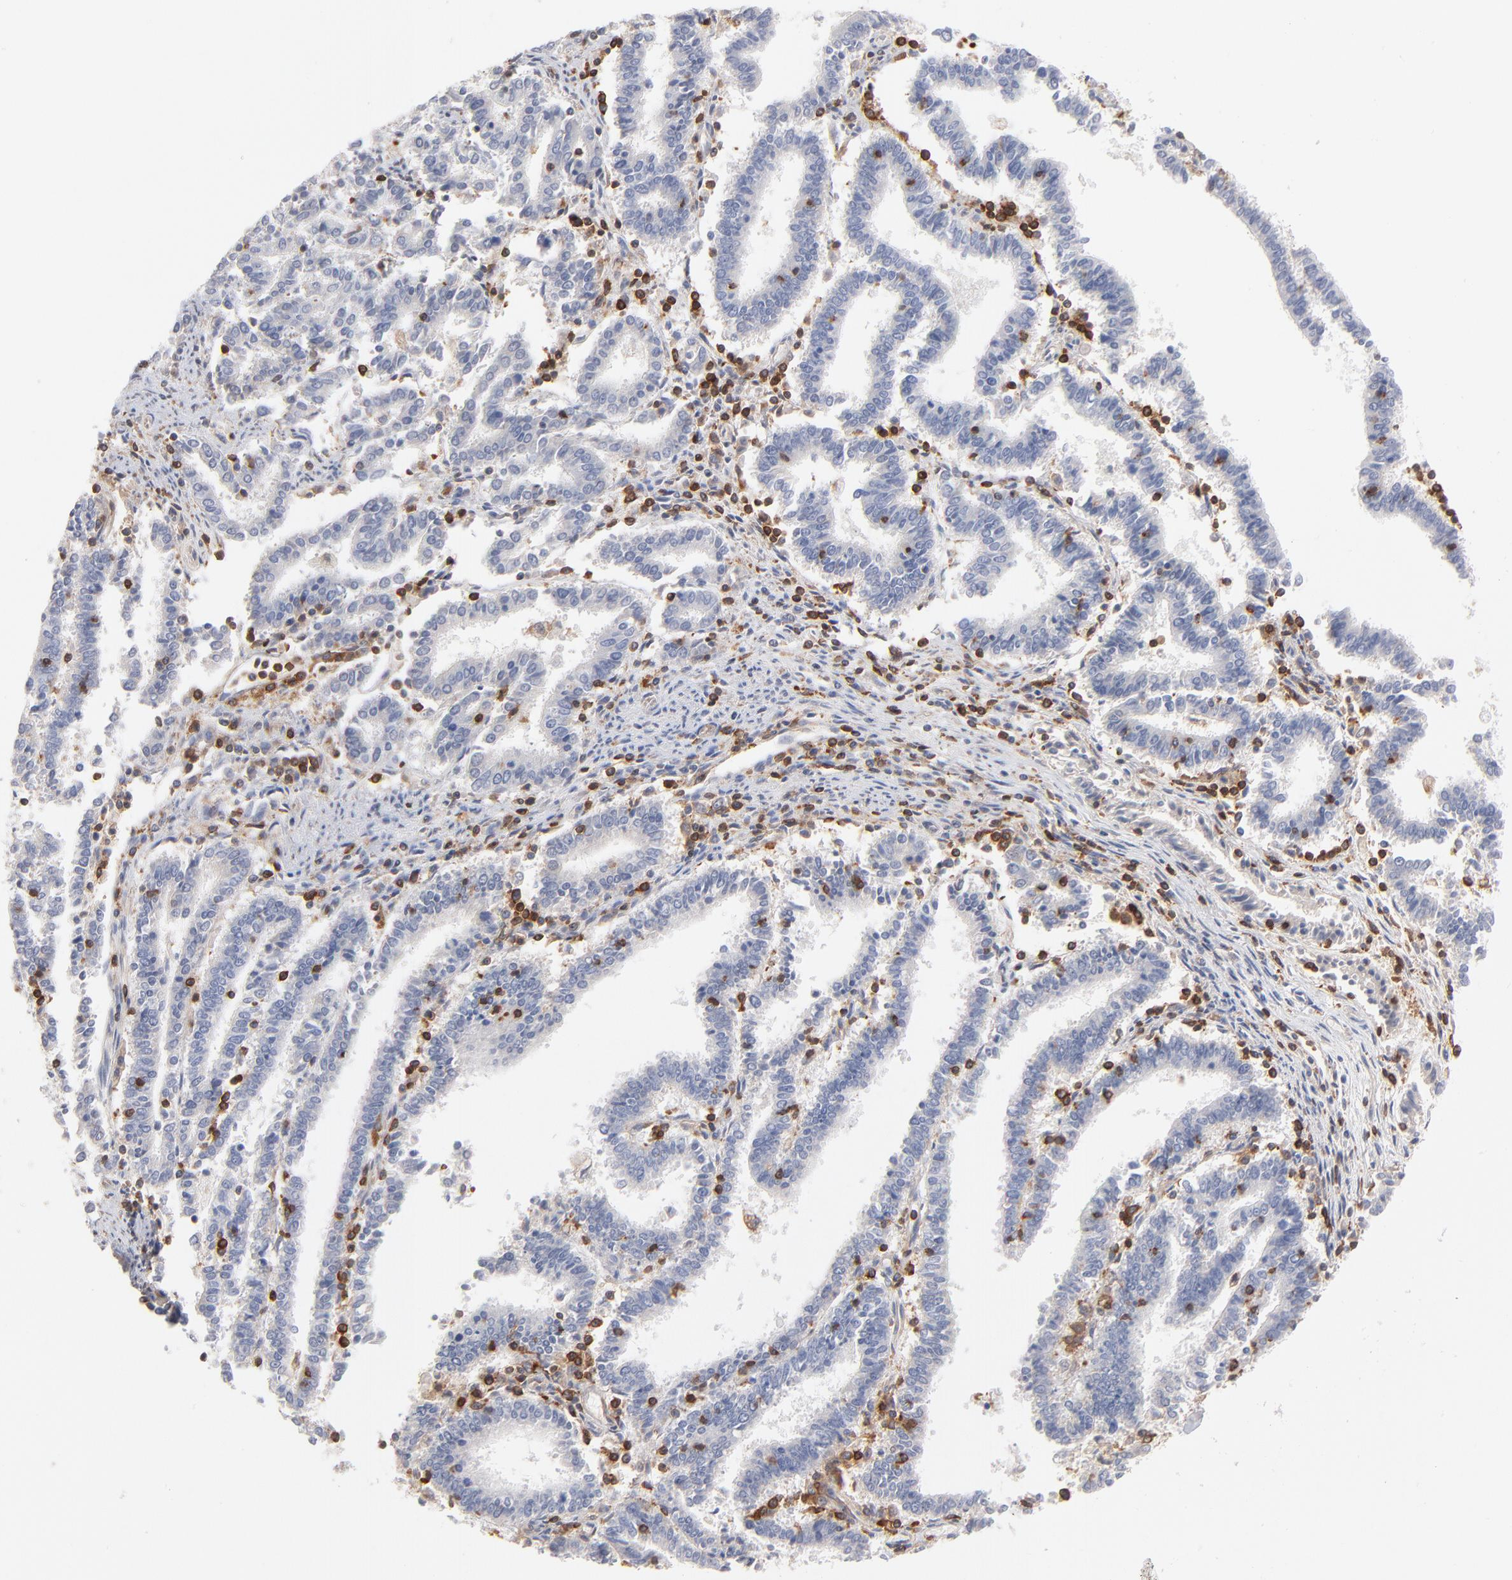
{"staining": {"intensity": "negative", "quantity": "none", "location": "none"}, "tissue": "endometrial cancer", "cell_type": "Tumor cells", "image_type": "cancer", "snomed": [{"axis": "morphology", "description": "Adenocarcinoma, NOS"}, {"axis": "topography", "description": "Uterus"}], "caption": "A high-resolution photomicrograph shows IHC staining of endometrial cancer, which exhibits no significant expression in tumor cells.", "gene": "WIPF1", "patient": {"sex": "female", "age": 83}}